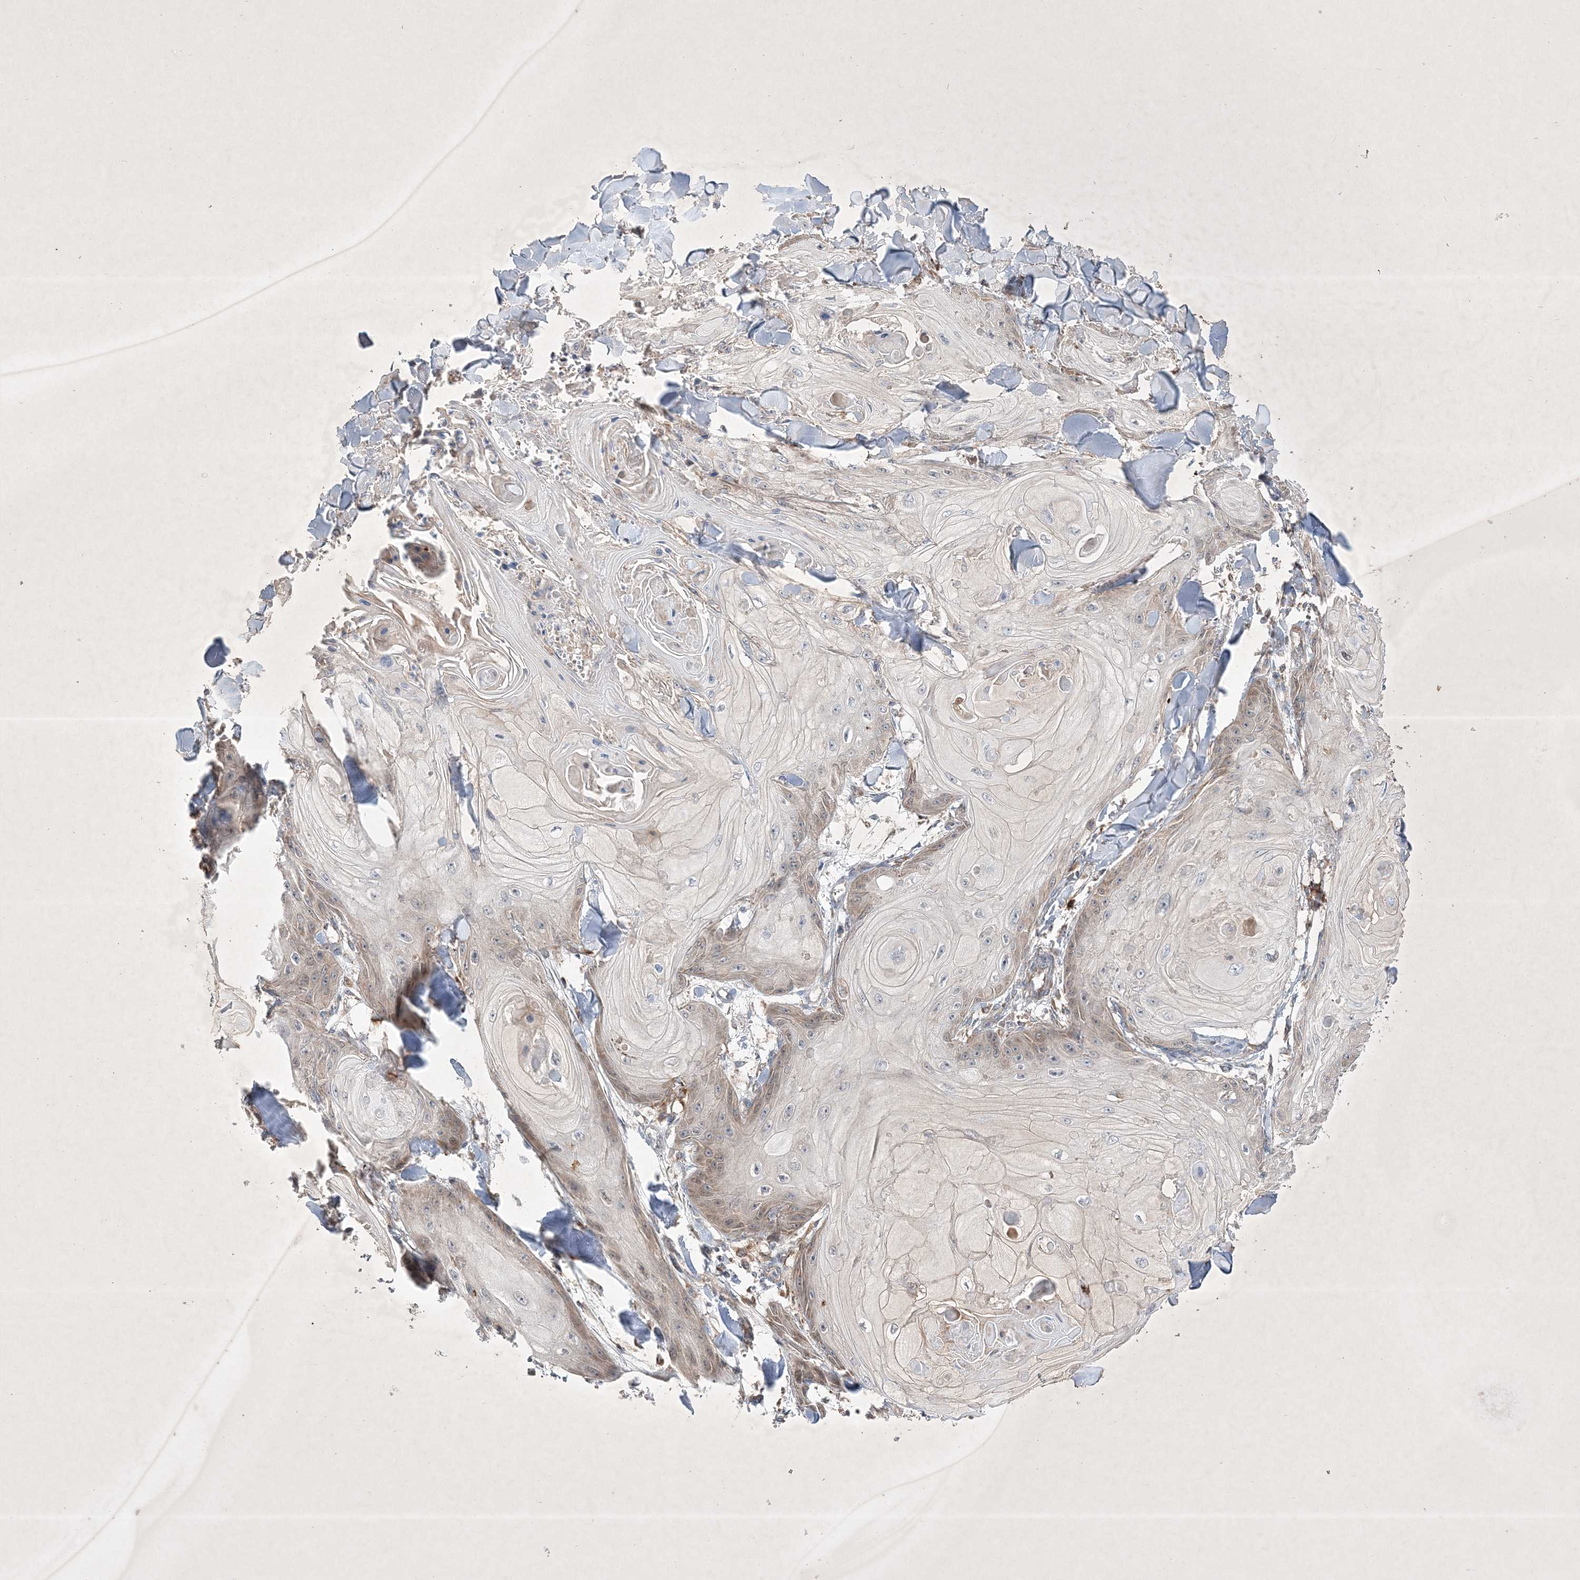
{"staining": {"intensity": "weak", "quantity": "<25%", "location": "cytoplasmic/membranous"}, "tissue": "skin cancer", "cell_type": "Tumor cells", "image_type": "cancer", "snomed": [{"axis": "morphology", "description": "Squamous cell carcinoma, NOS"}, {"axis": "topography", "description": "Skin"}], "caption": "Skin cancer was stained to show a protein in brown. There is no significant staining in tumor cells. The staining is performed using DAB brown chromogen with nuclei counter-stained in using hematoxylin.", "gene": "OPA1", "patient": {"sex": "male", "age": 74}}